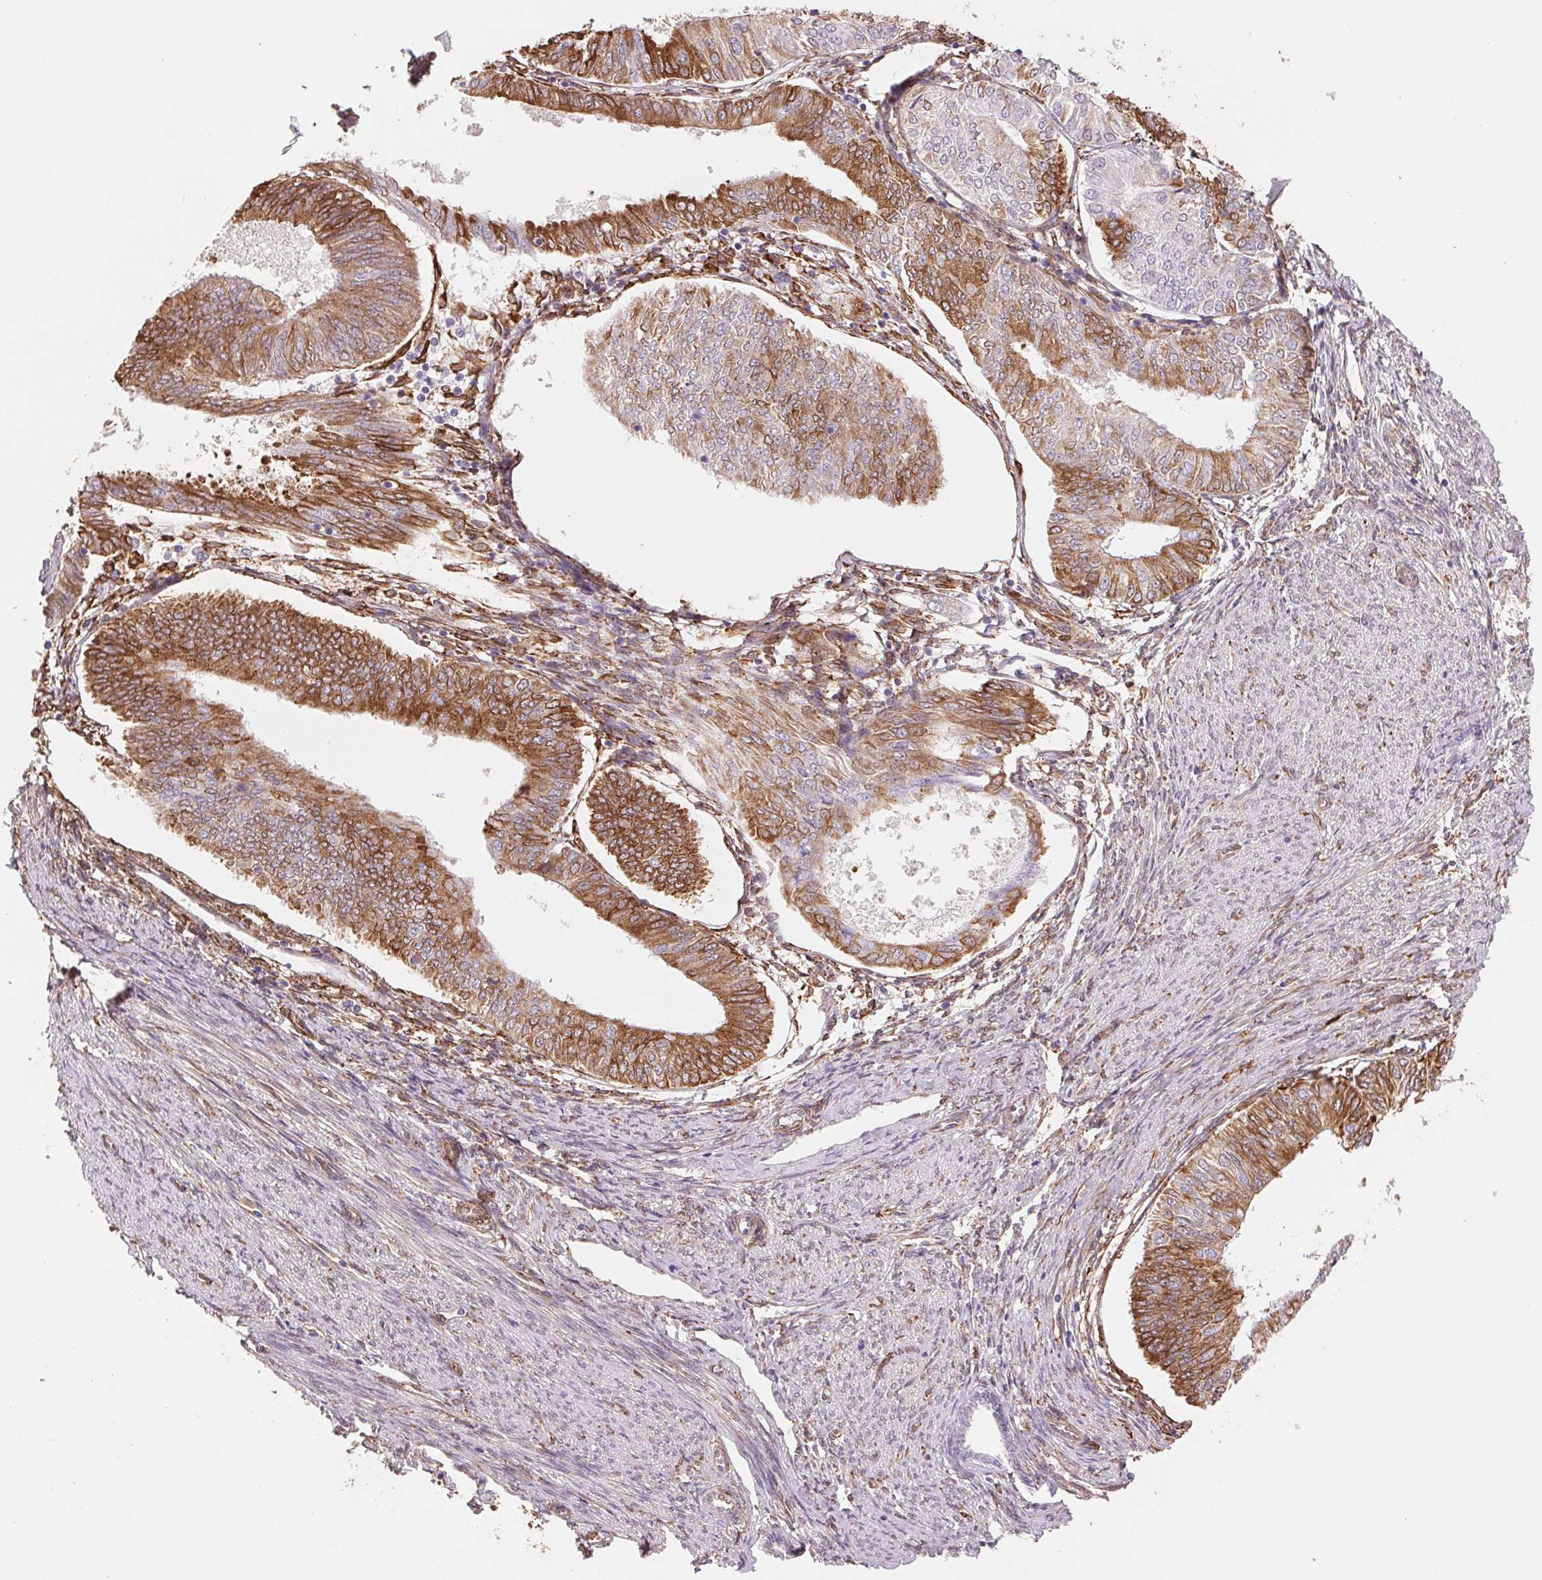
{"staining": {"intensity": "moderate", "quantity": "25%-75%", "location": "cytoplasmic/membranous"}, "tissue": "endometrial cancer", "cell_type": "Tumor cells", "image_type": "cancer", "snomed": [{"axis": "morphology", "description": "Adenocarcinoma, NOS"}, {"axis": "topography", "description": "Endometrium"}], "caption": "Tumor cells show moderate cytoplasmic/membranous positivity in about 25%-75% of cells in endometrial cancer.", "gene": "FKBP10", "patient": {"sex": "female", "age": 58}}